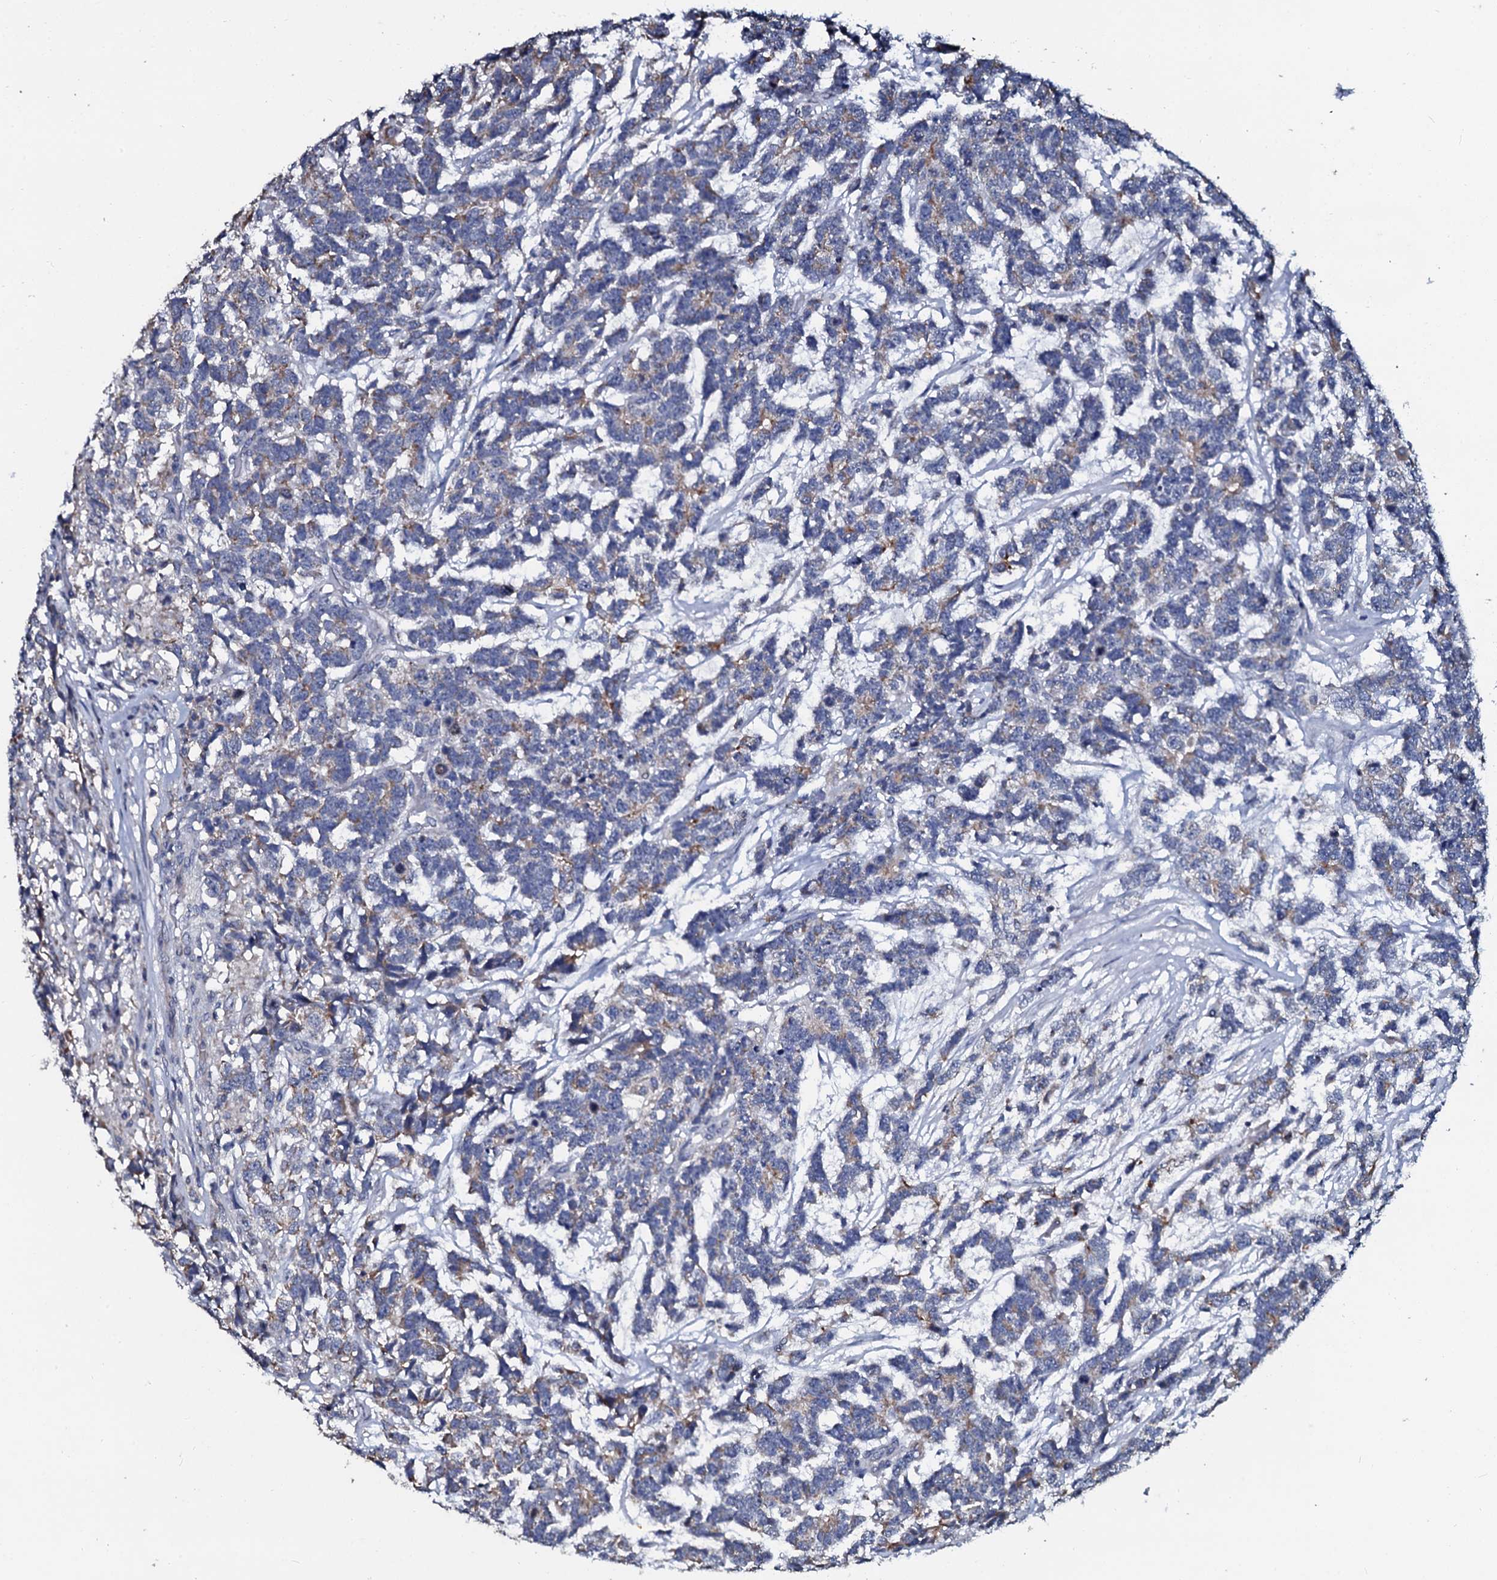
{"staining": {"intensity": "weak", "quantity": "25%-75%", "location": "cytoplasmic/membranous"}, "tissue": "testis cancer", "cell_type": "Tumor cells", "image_type": "cancer", "snomed": [{"axis": "morphology", "description": "Carcinoma, Embryonal, NOS"}, {"axis": "topography", "description": "Testis"}], "caption": "Immunohistochemical staining of testis embryonal carcinoma reveals low levels of weak cytoplasmic/membranous expression in about 25%-75% of tumor cells.", "gene": "SLC37A4", "patient": {"sex": "male", "age": 26}}